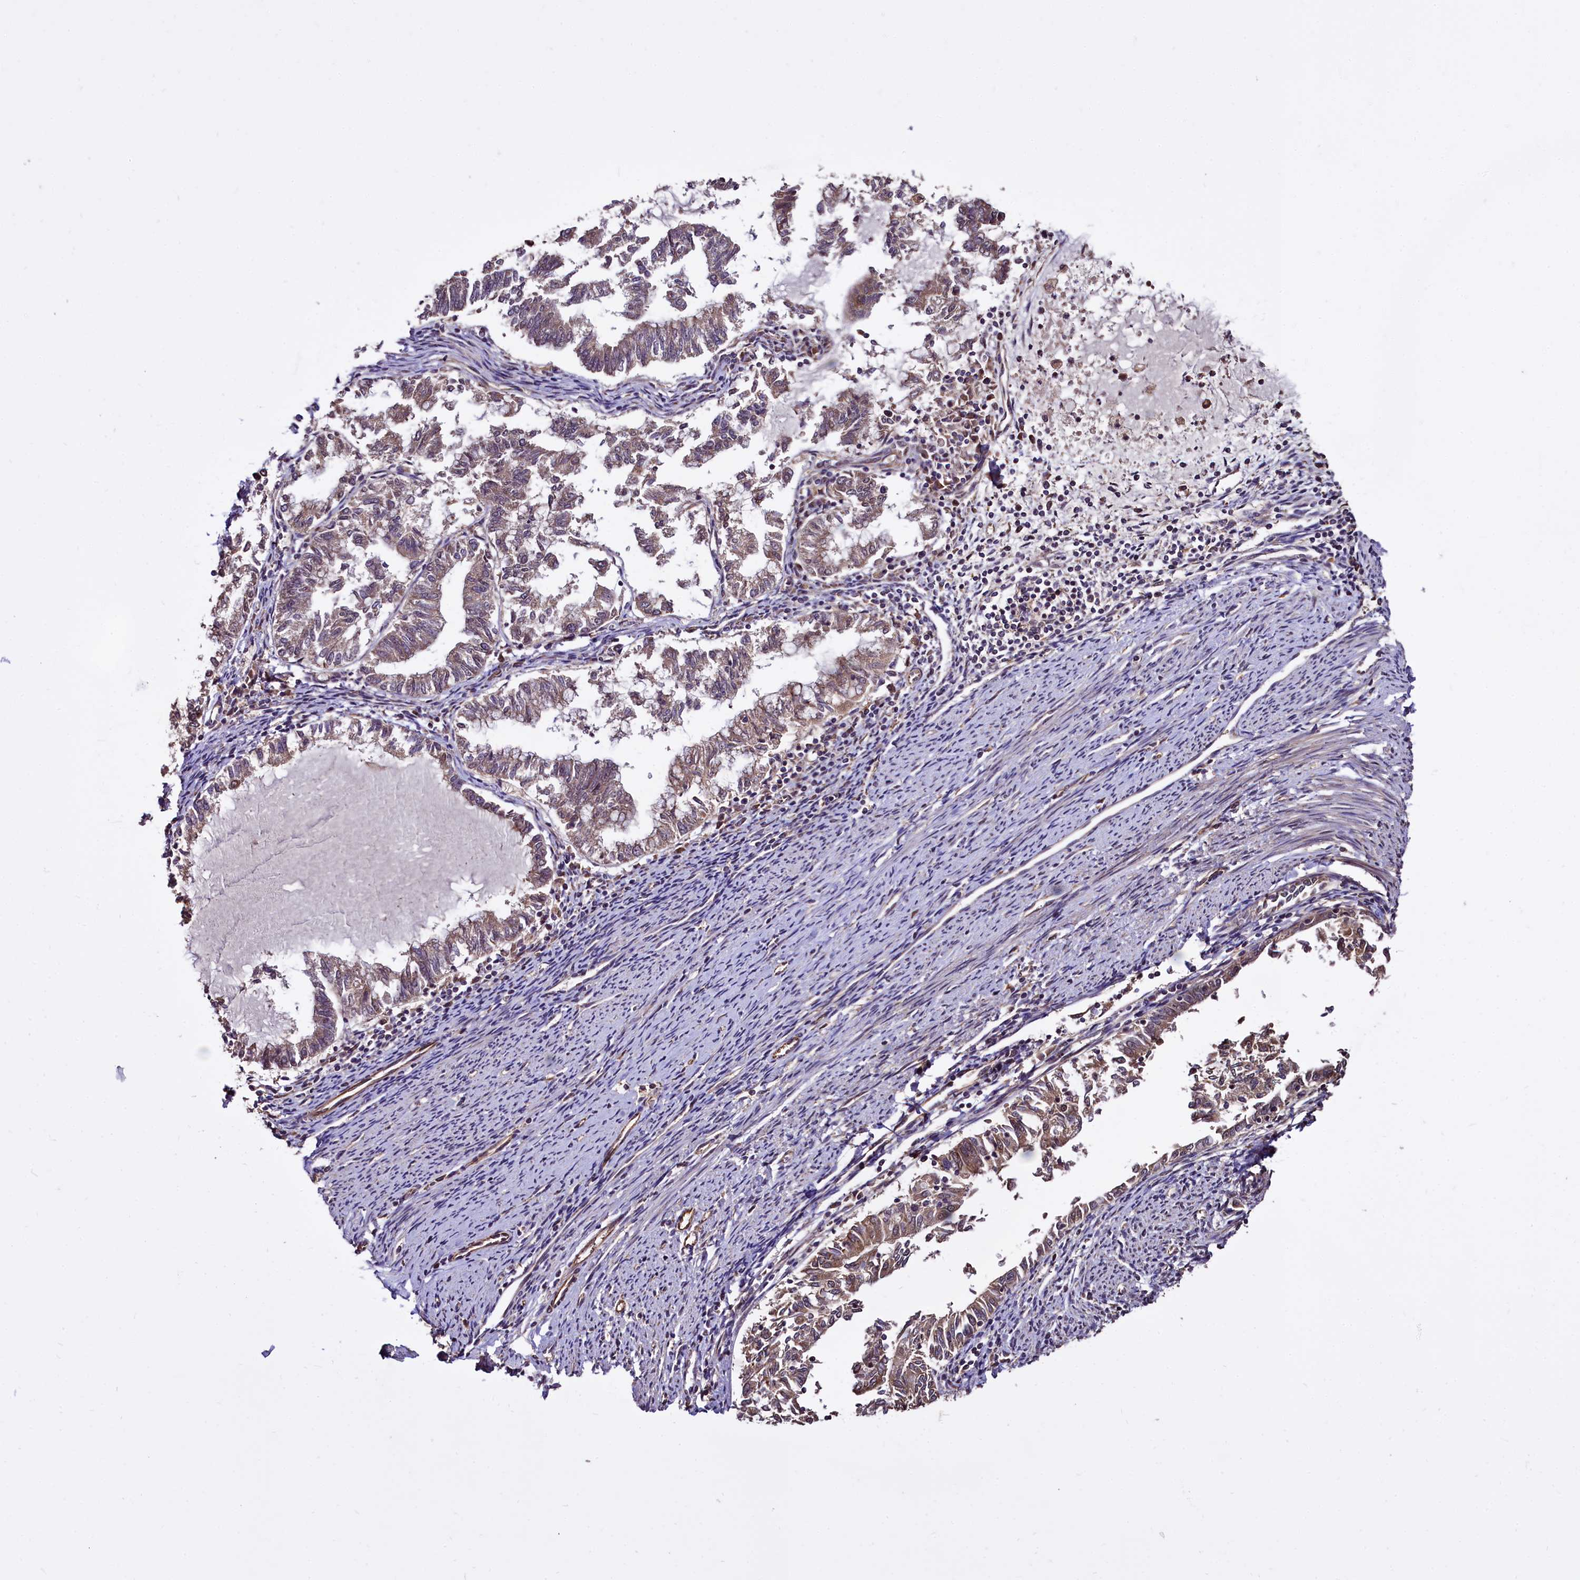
{"staining": {"intensity": "weak", "quantity": ">75%", "location": "cytoplasmic/membranous"}, "tissue": "endometrial cancer", "cell_type": "Tumor cells", "image_type": "cancer", "snomed": [{"axis": "morphology", "description": "Adenocarcinoma, NOS"}, {"axis": "topography", "description": "Endometrium"}], "caption": "A brown stain labels weak cytoplasmic/membranous expression of a protein in adenocarcinoma (endometrial) tumor cells.", "gene": "TBCEL", "patient": {"sex": "female", "age": 79}}